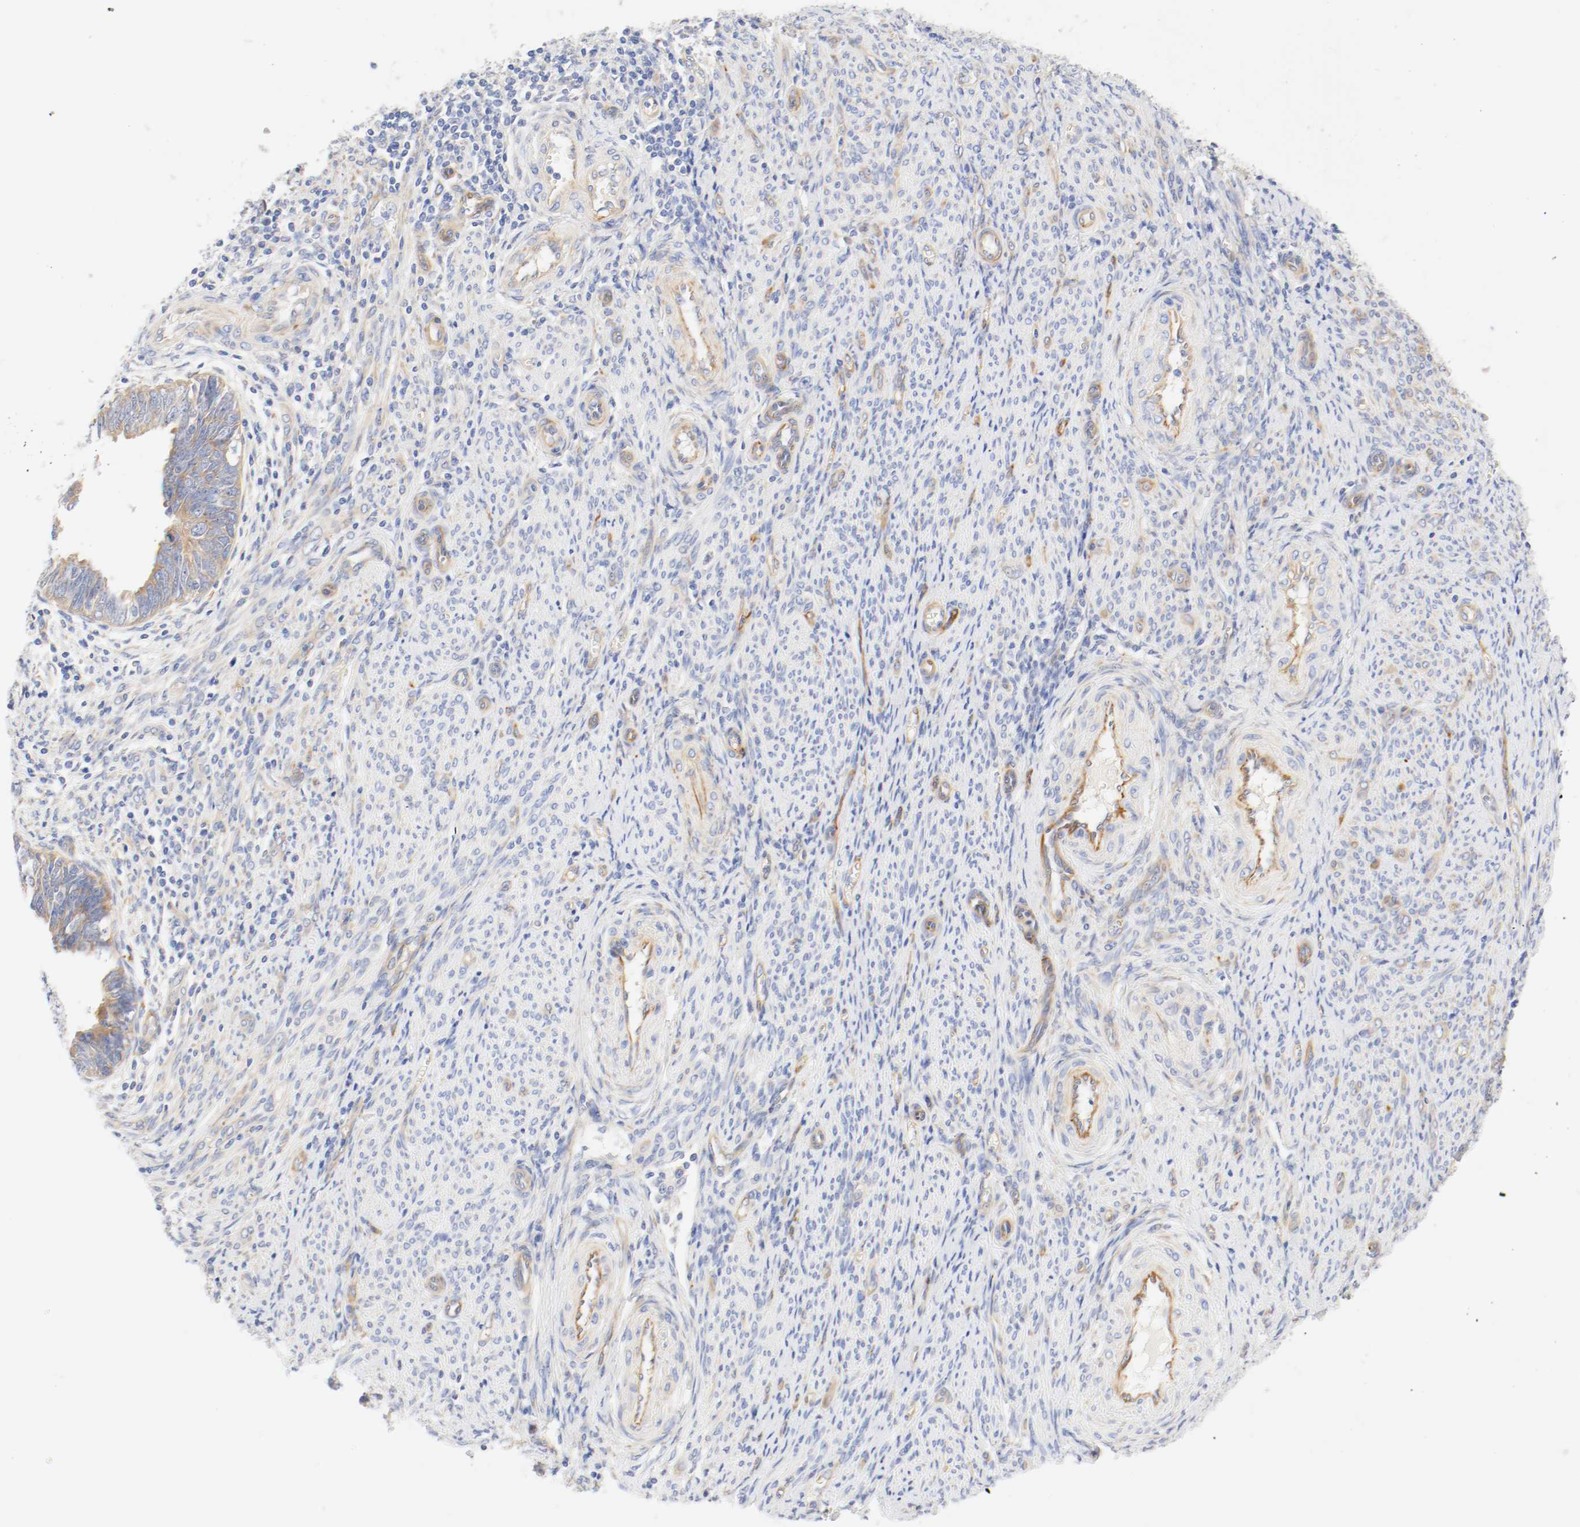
{"staining": {"intensity": "moderate", "quantity": ">75%", "location": "cytoplasmic/membranous"}, "tissue": "endometrial cancer", "cell_type": "Tumor cells", "image_type": "cancer", "snomed": [{"axis": "morphology", "description": "Adenocarcinoma, NOS"}, {"axis": "topography", "description": "Endometrium"}], "caption": "Protein staining of endometrial cancer (adenocarcinoma) tissue displays moderate cytoplasmic/membranous positivity in approximately >75% of tumor cells.", "gene": "GIT1", "patient": {"sex": "female", "age": 75}}